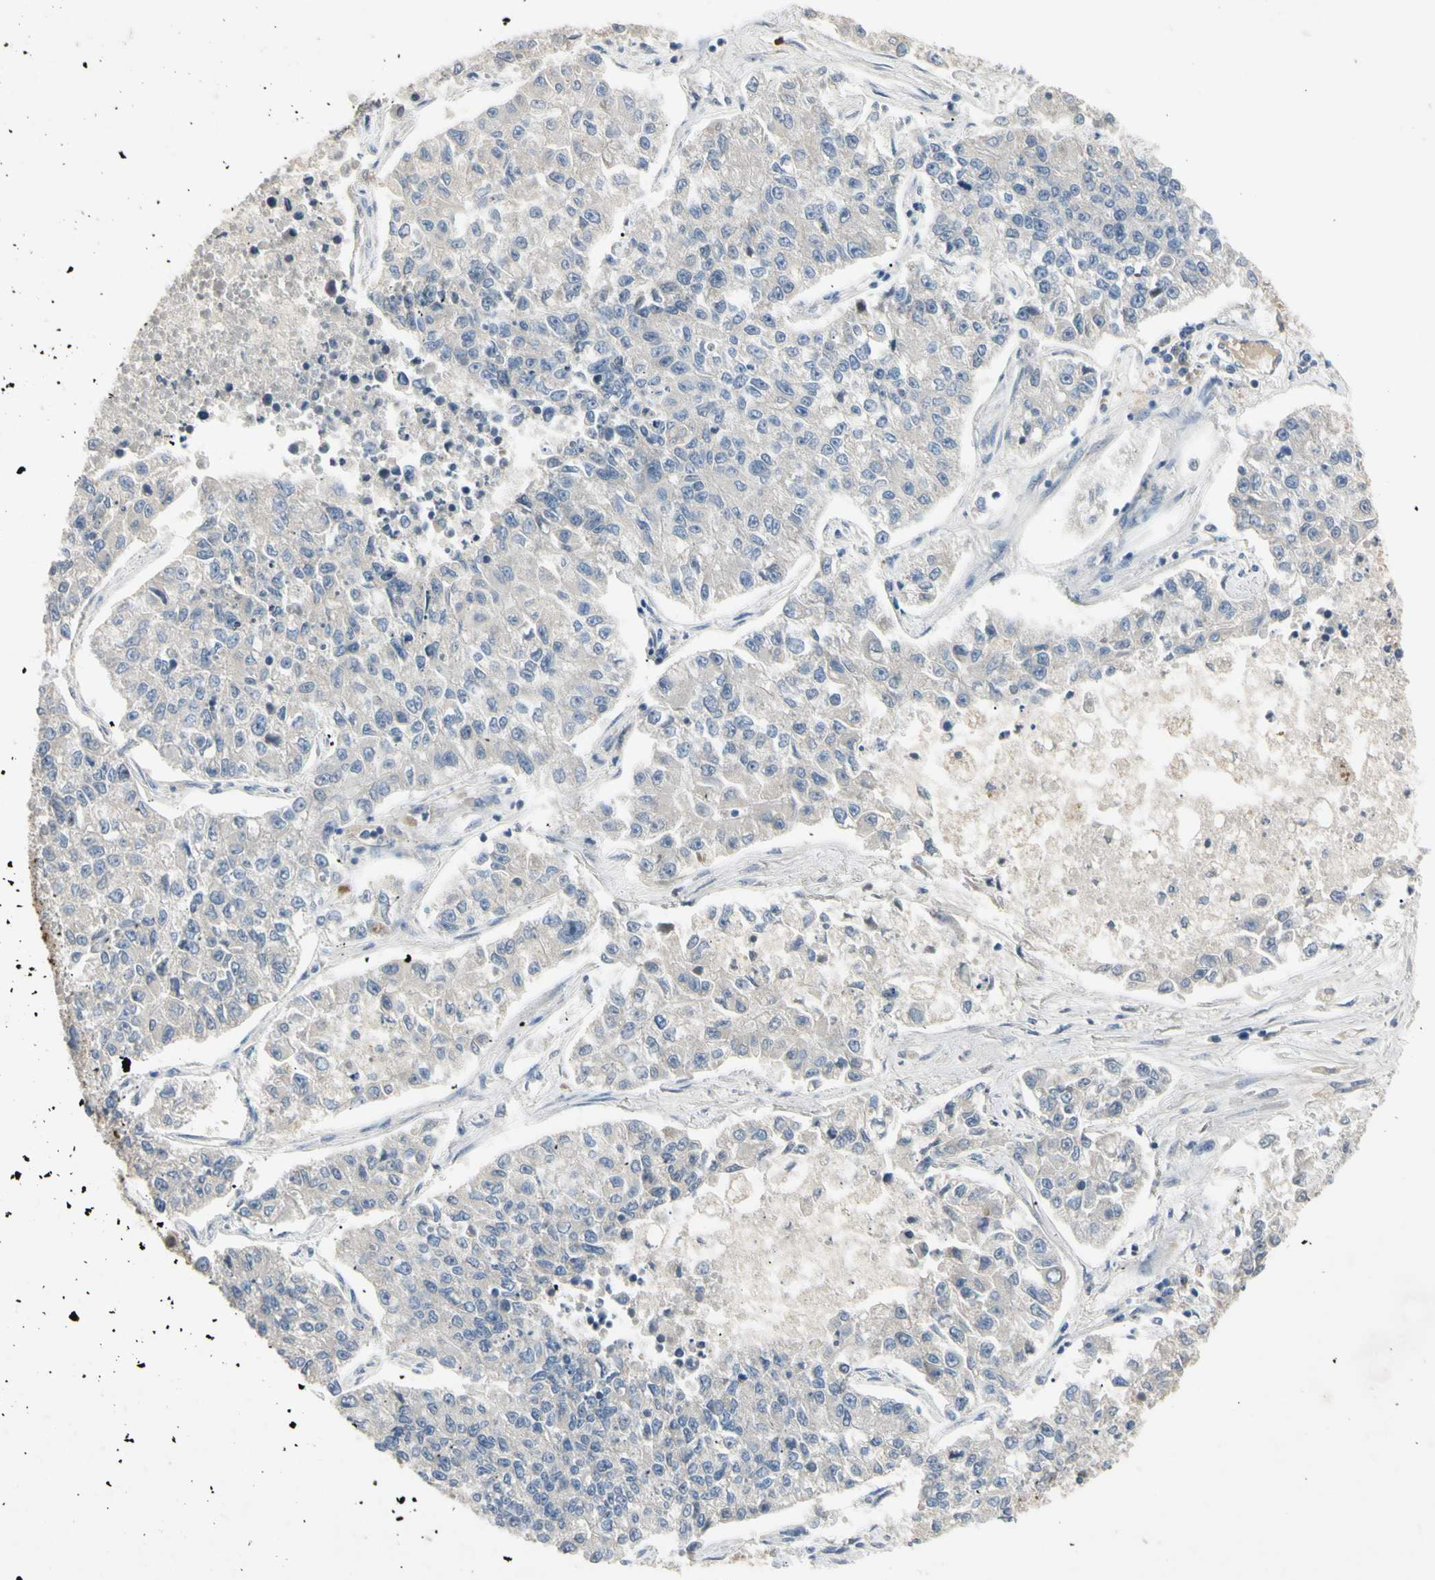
{"staining": {"intensity": "negative", "quantity": "none", "location": "none"}, "tissue": "lung cancer", "cell_type": "Tumor cells", "image_type": "cancer", "snomed": [{"axis": "morphology", "description": "Adenocarcinoma, NOS"}, {"axis": "topography", "description": "Lung"}], "caption": "There is no significant staining in tumor cells of lung cancer (adenocarcinoma). (DAB immunohistochemistry (IHC), high magnification).", "gene": "PRSS21", "patient": {"sex": "male", "age": 49}}